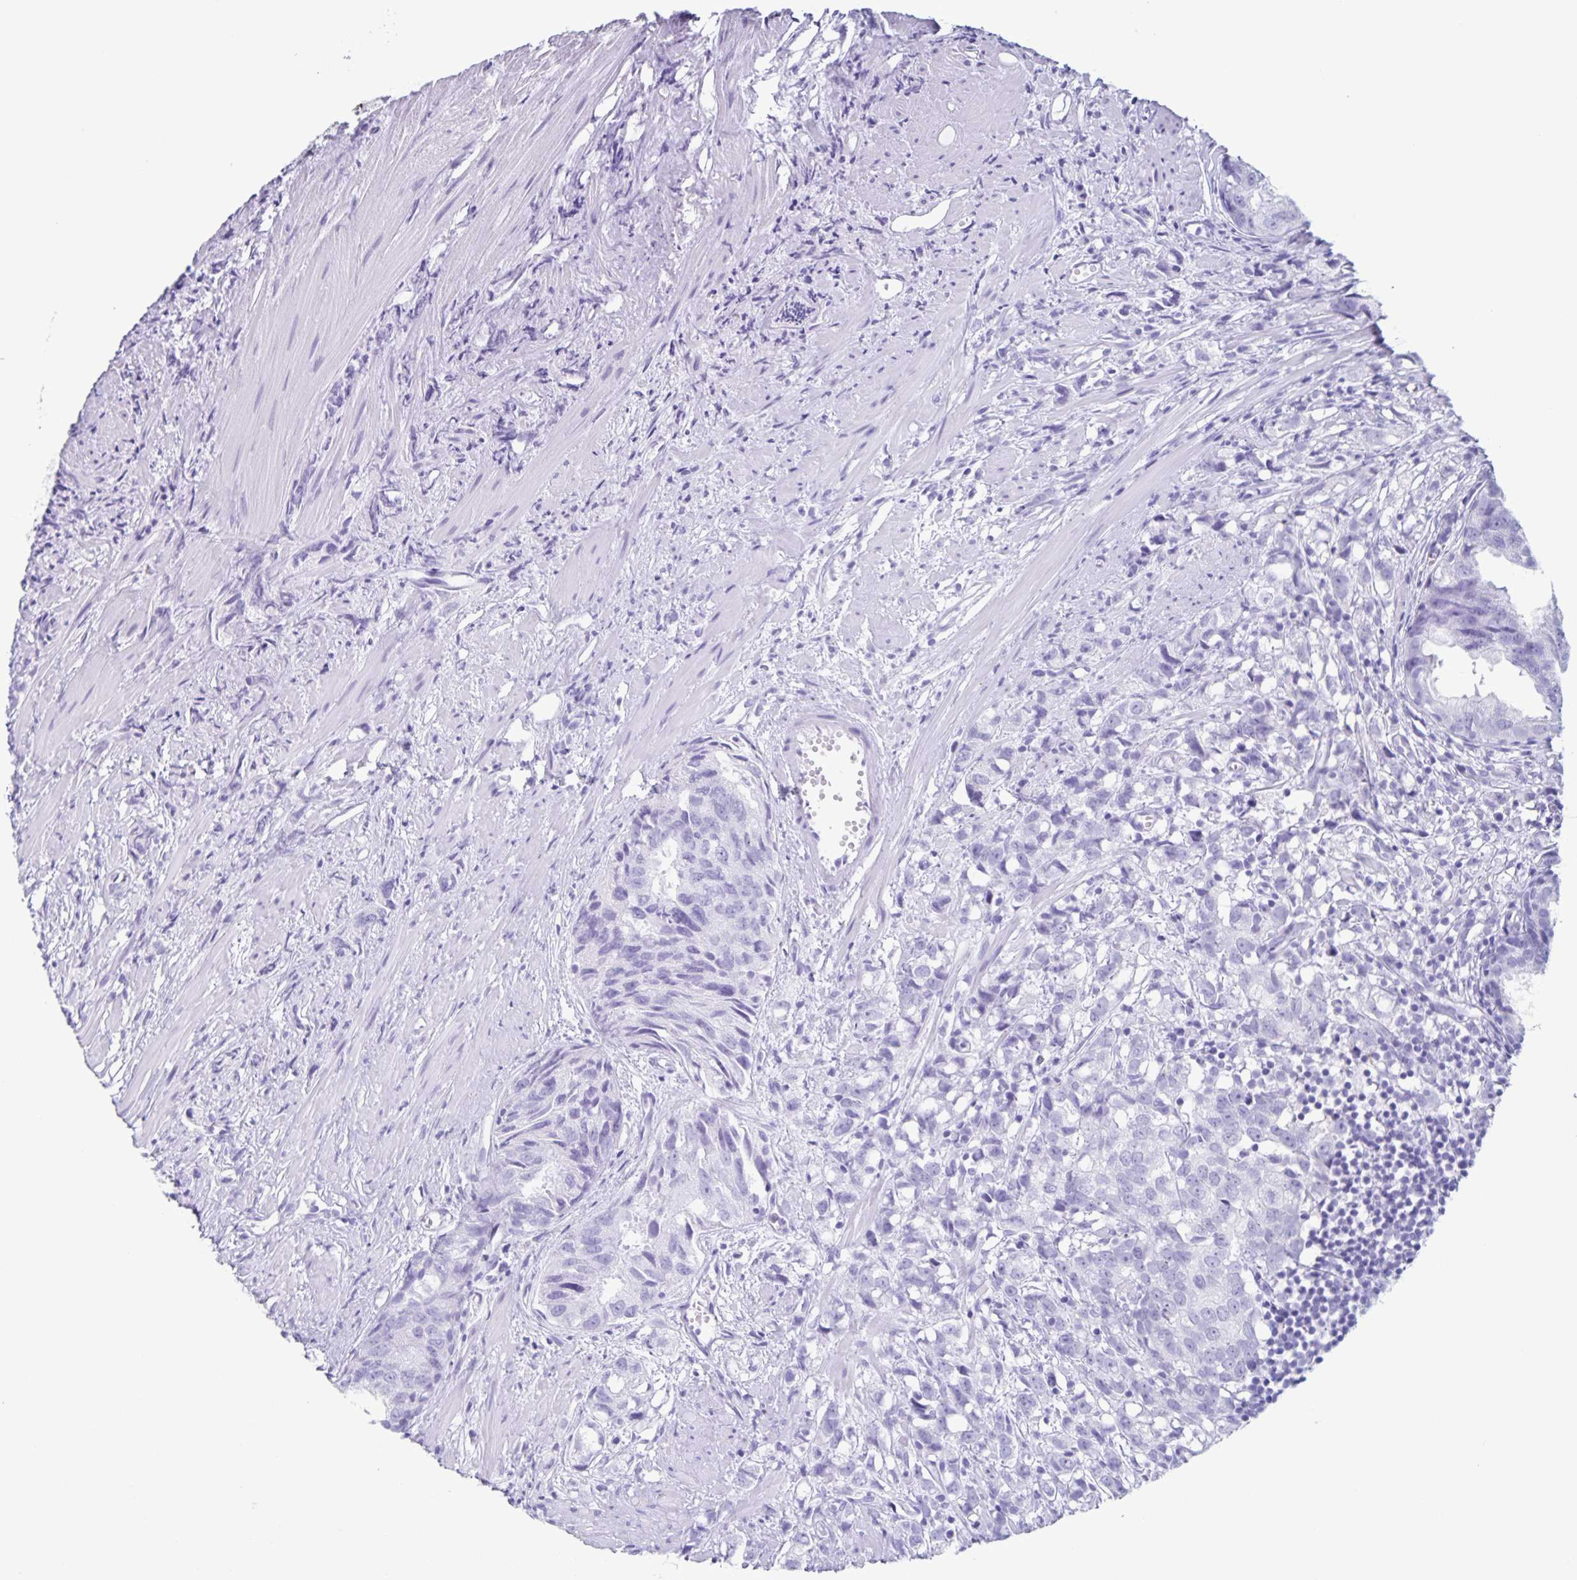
{"staining": {"intensity": "negative", "quantity": "none", "location": "none"}, "tissue": "prostate cancer", "cell_type": "Tumor cells", "image_type": "cancer", "snomed": [{"axis": "morphology", "description": "Adenocarcinoma, High grade"}, {"axis": "topography", "description": "Prostate"}], "caption": "Prostate cancer was stained to show a protein in brown. There is no significant staining in tumor cells.", "gene": "C12orf56", "patient": {"sex": "male", "age": 58}}